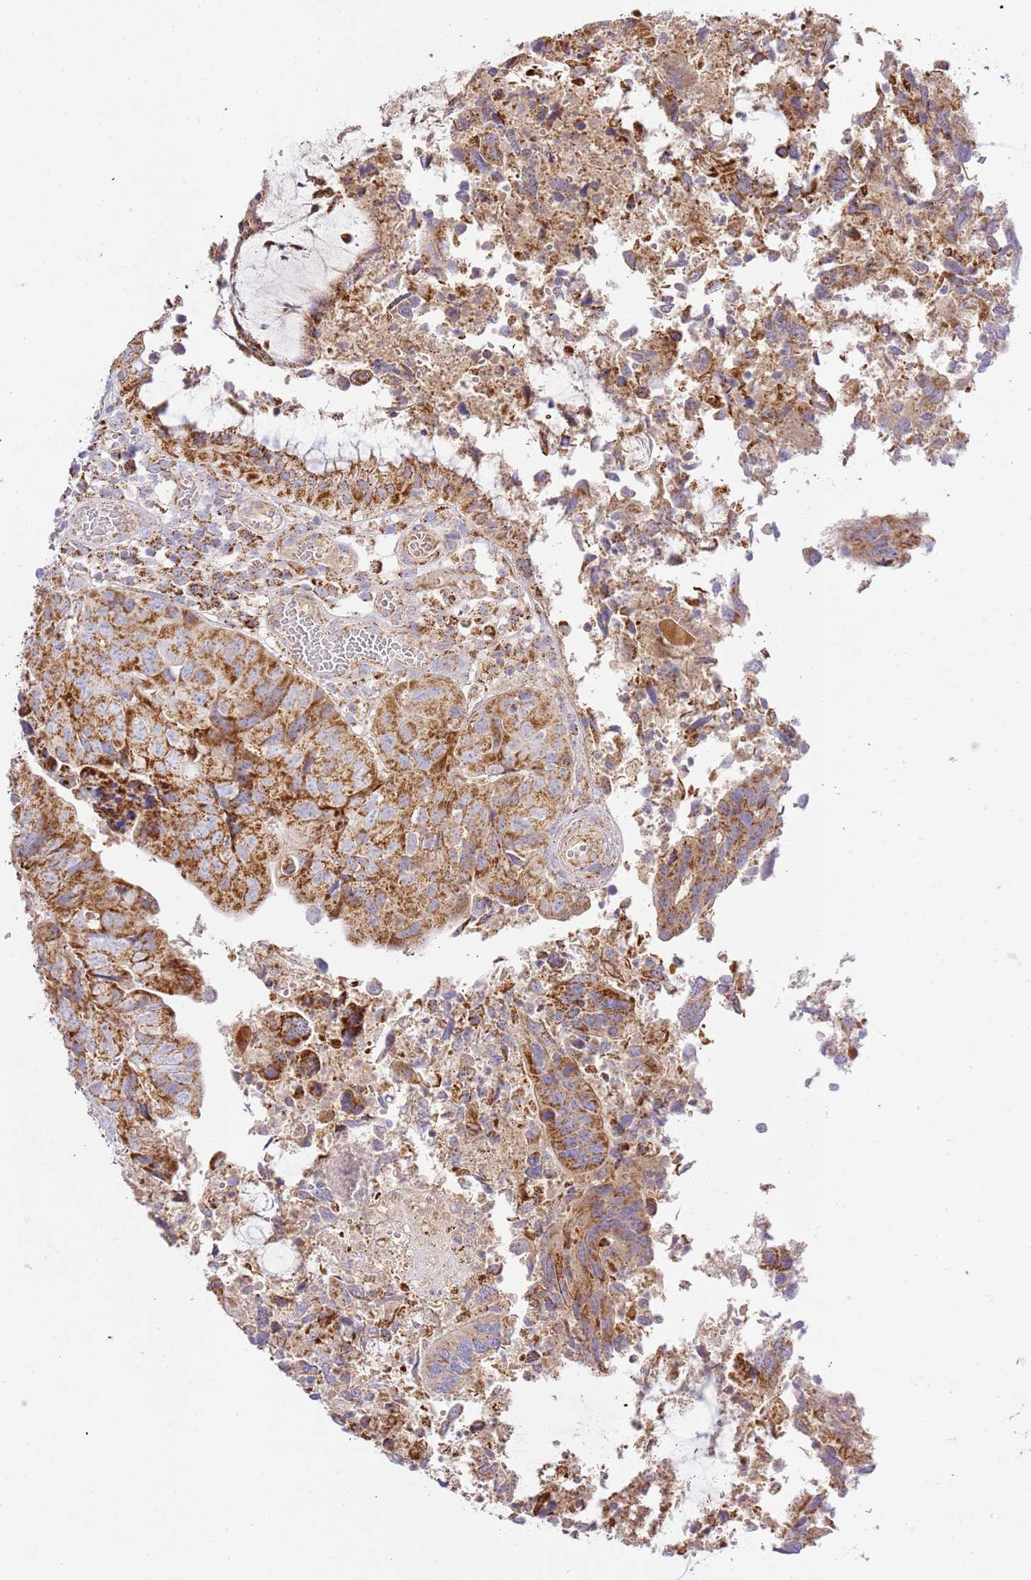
{"staining": {"intensity": "strong", "quantity": ">75%", "location": "cytoplasmic/membranous"}, "tissue": "colorectal cancer", "cell_type": "Tumor cells", "image_type": "cancer", "snomed": [{"axis": "morphology", "description": "Adenocarcinoma, NOS"}, {"axis": "topography", "description": "Colon"}], "caption": "Adenocarcinoma (colorectal) was stained to show a protein in brown. There is high levels of strong cytoplasmic/membranous positivity in approximately >75% of tumor cells.", "gene": "ZBTB39", "patient": {"sex": "female", "age": 67}}